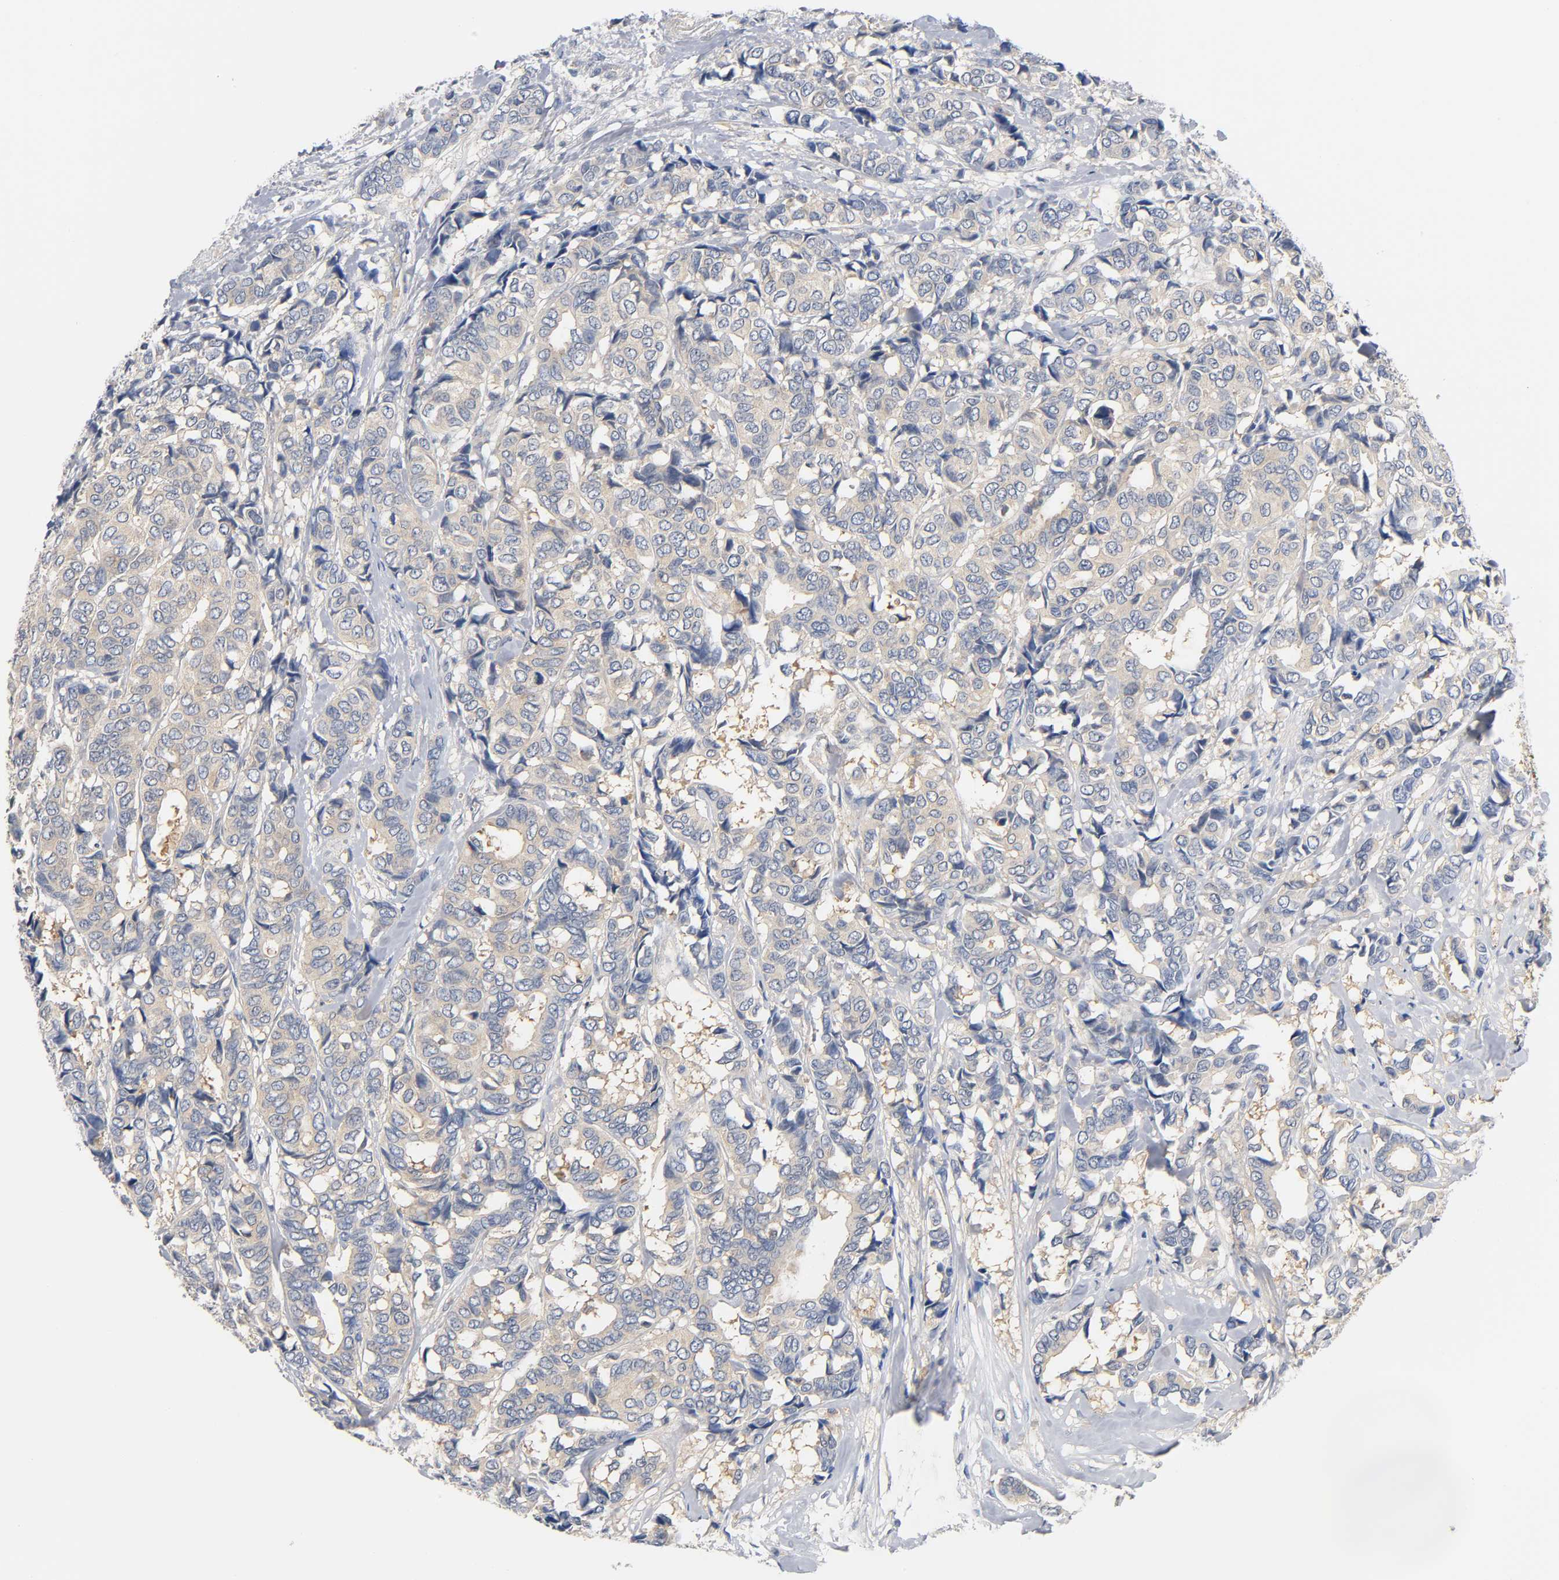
{"staining": {"intensity": "weak", "quantity": ">75%", "location": "cytoplasmic/membranous"}, "tissue": "breast cancer", "cell_type": "Tumor cells", "image_type": "cancer", "snomed": [{"axis": "morphology", "description": "Duct carcinoma"}, {"axis": "topography", "description": "Breast"}], "caption": "Immunohistochemistry (IHC) of breast cancer displays low levels of weak cytoplasmic/membranous positivity in approximately >75% of tumor cells.", "gene": "FYN", "patient": {"sex": "female", "age": 87}}